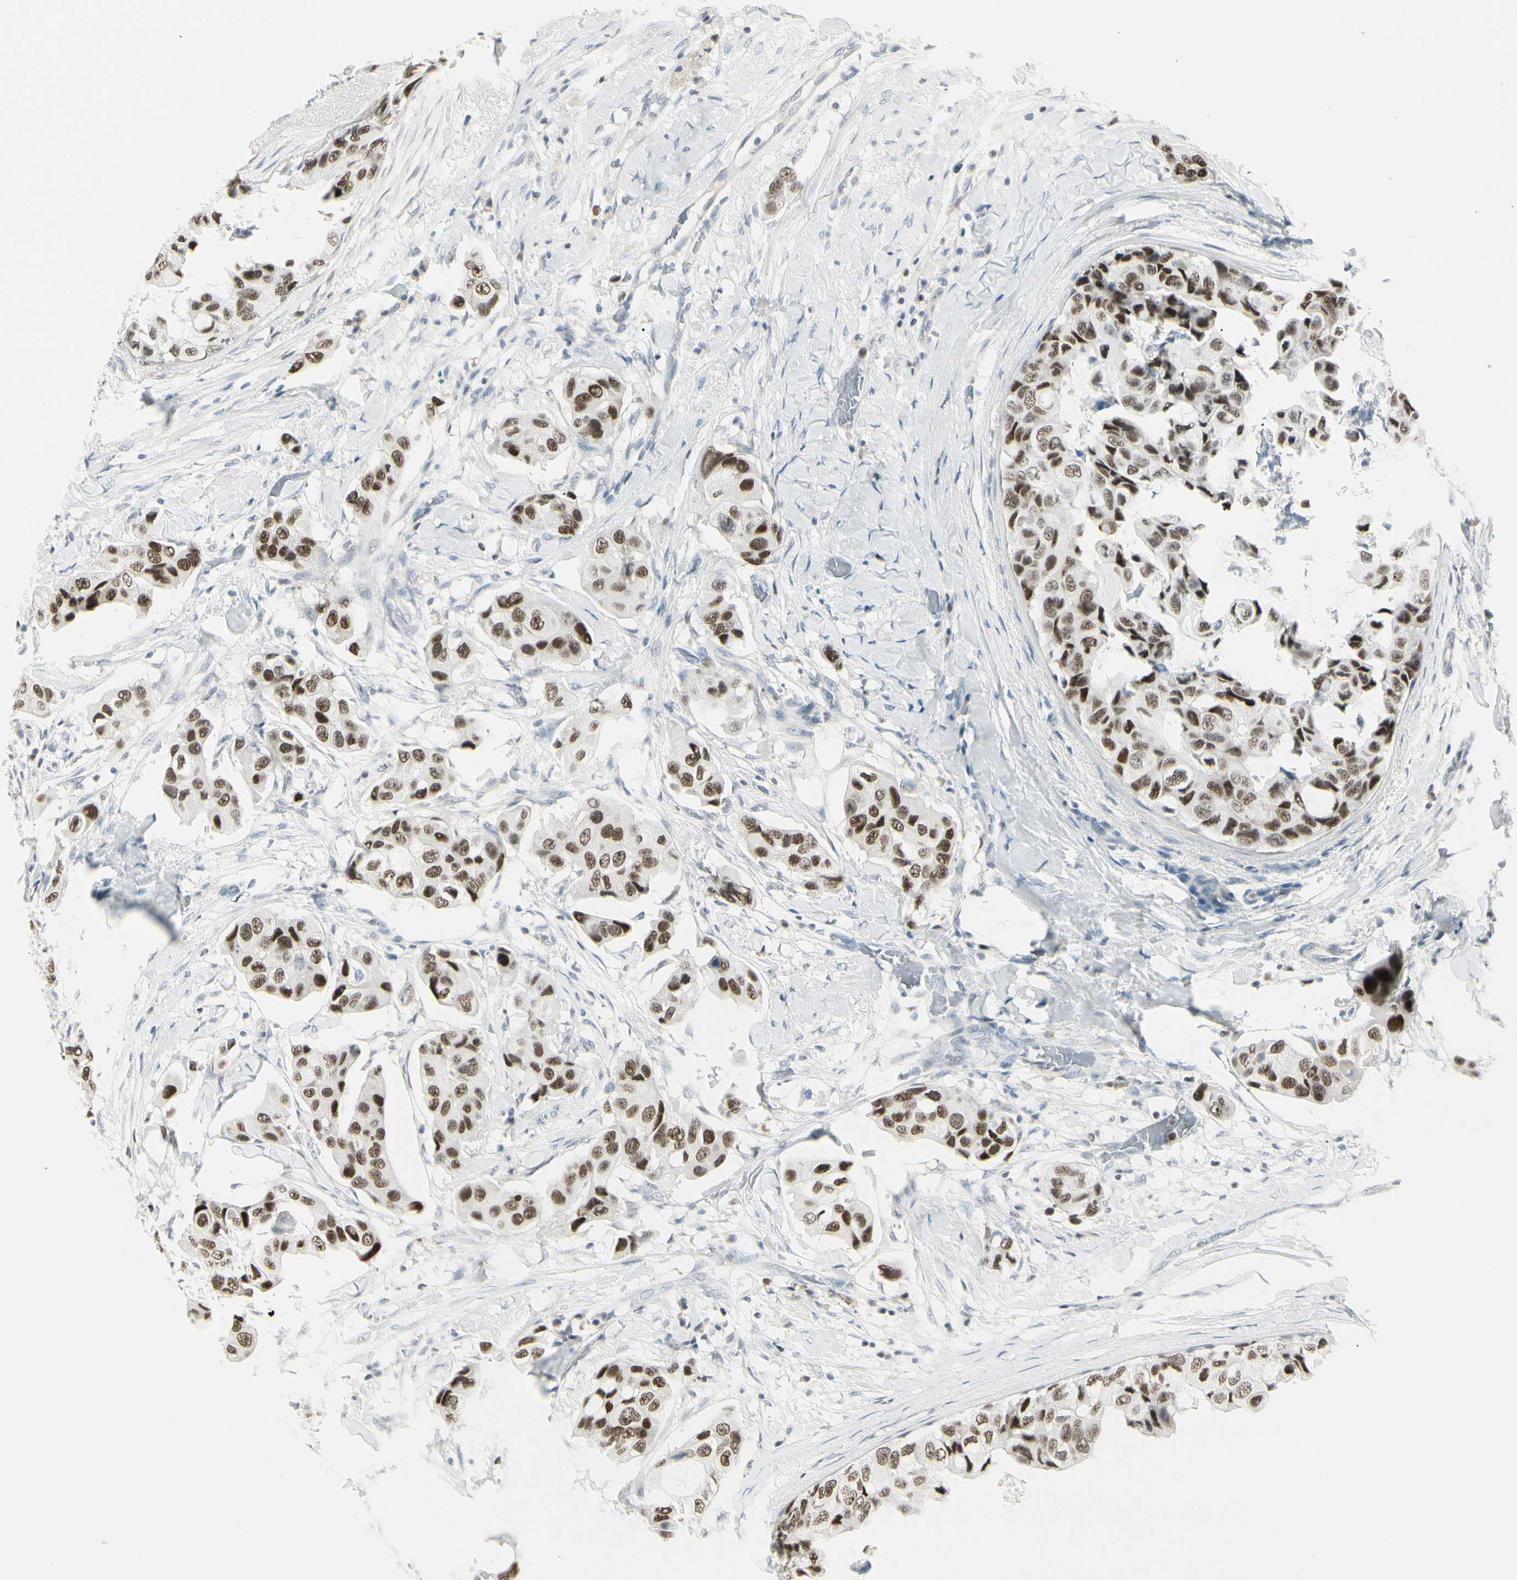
{"staining": {"intensity": "strong", "quantity": ">75%", "location": "nuclear"}, "tissue": "breast cancer", "cell_type": "Tumor cells", "image_type": "cancer", "snomed": [{"axis": "morphology", "description": "Duct carcinoma"}, {"axis": "topography", "description": "Breast"}], "caption": "A histopathology image of human breast invasive ductal carcinoma stained for a protein displays strong nuclear brown staining in tumor cells.", "gene": "ZBTB7B", "patient": {"sex": "female", "age": 40}}